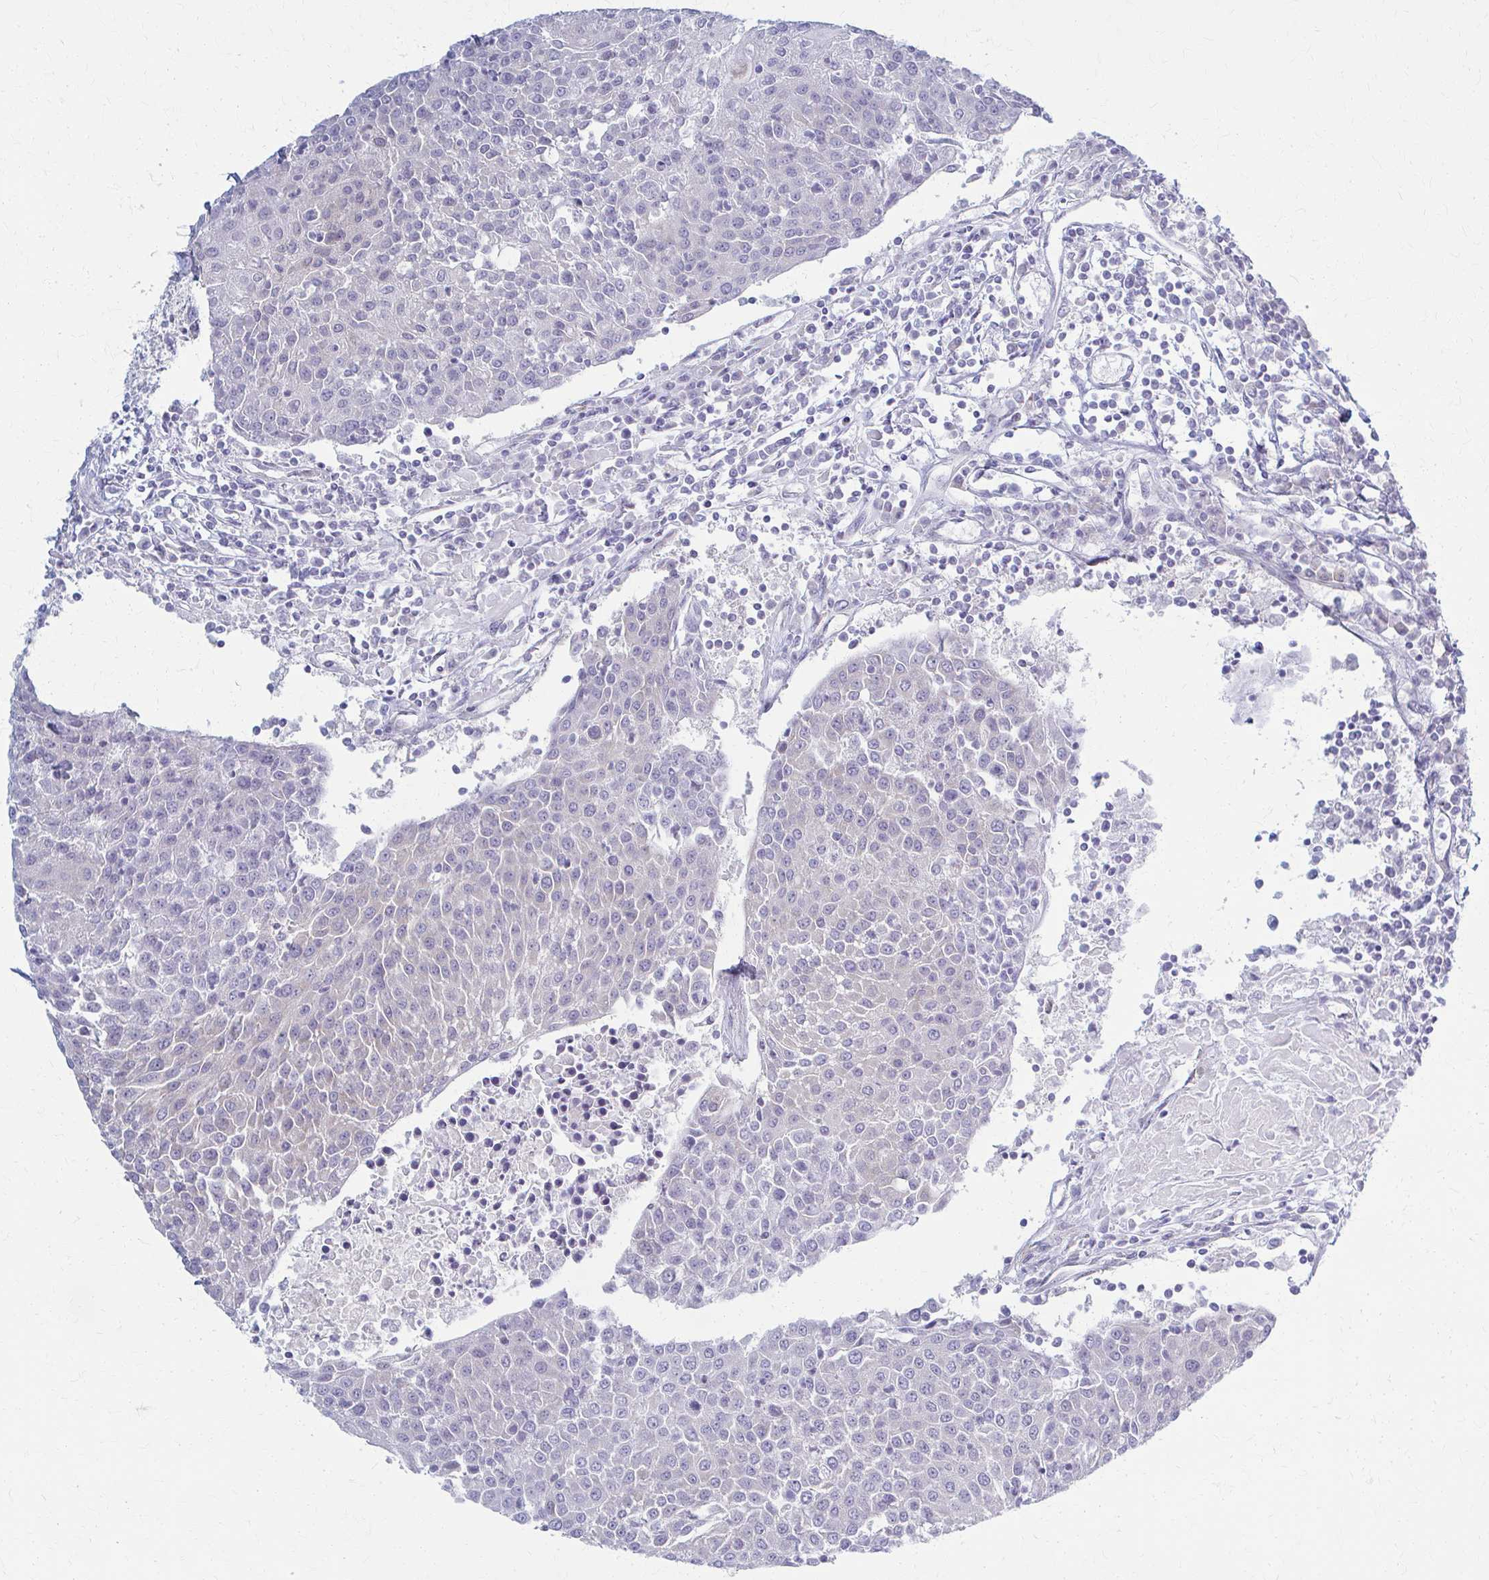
{"staining": {"intensity": "negative", "quantity": "none", "location": "none"}, "tissue": "urothelial cancer", "cell_type": "Tumor cells", "image_type": "cancer", "snomed": [{"axis": "morphology", "description": "Urothelial carcinoma, High grade"}, {"axis": "topography", "description": "Urinary bladder"}], "caption": "Immunohistochemistry photomicrograph of human urothelial cancer stained for a protein (brown), which exhibits no positivity in tumor cells. Brightfield microscopy of IHC stained with DAB (brown) and hematoxylin (blue), captured at high magnification.", "gene": "PRKRA", "patient": {"sex": "female", "age": 85}}